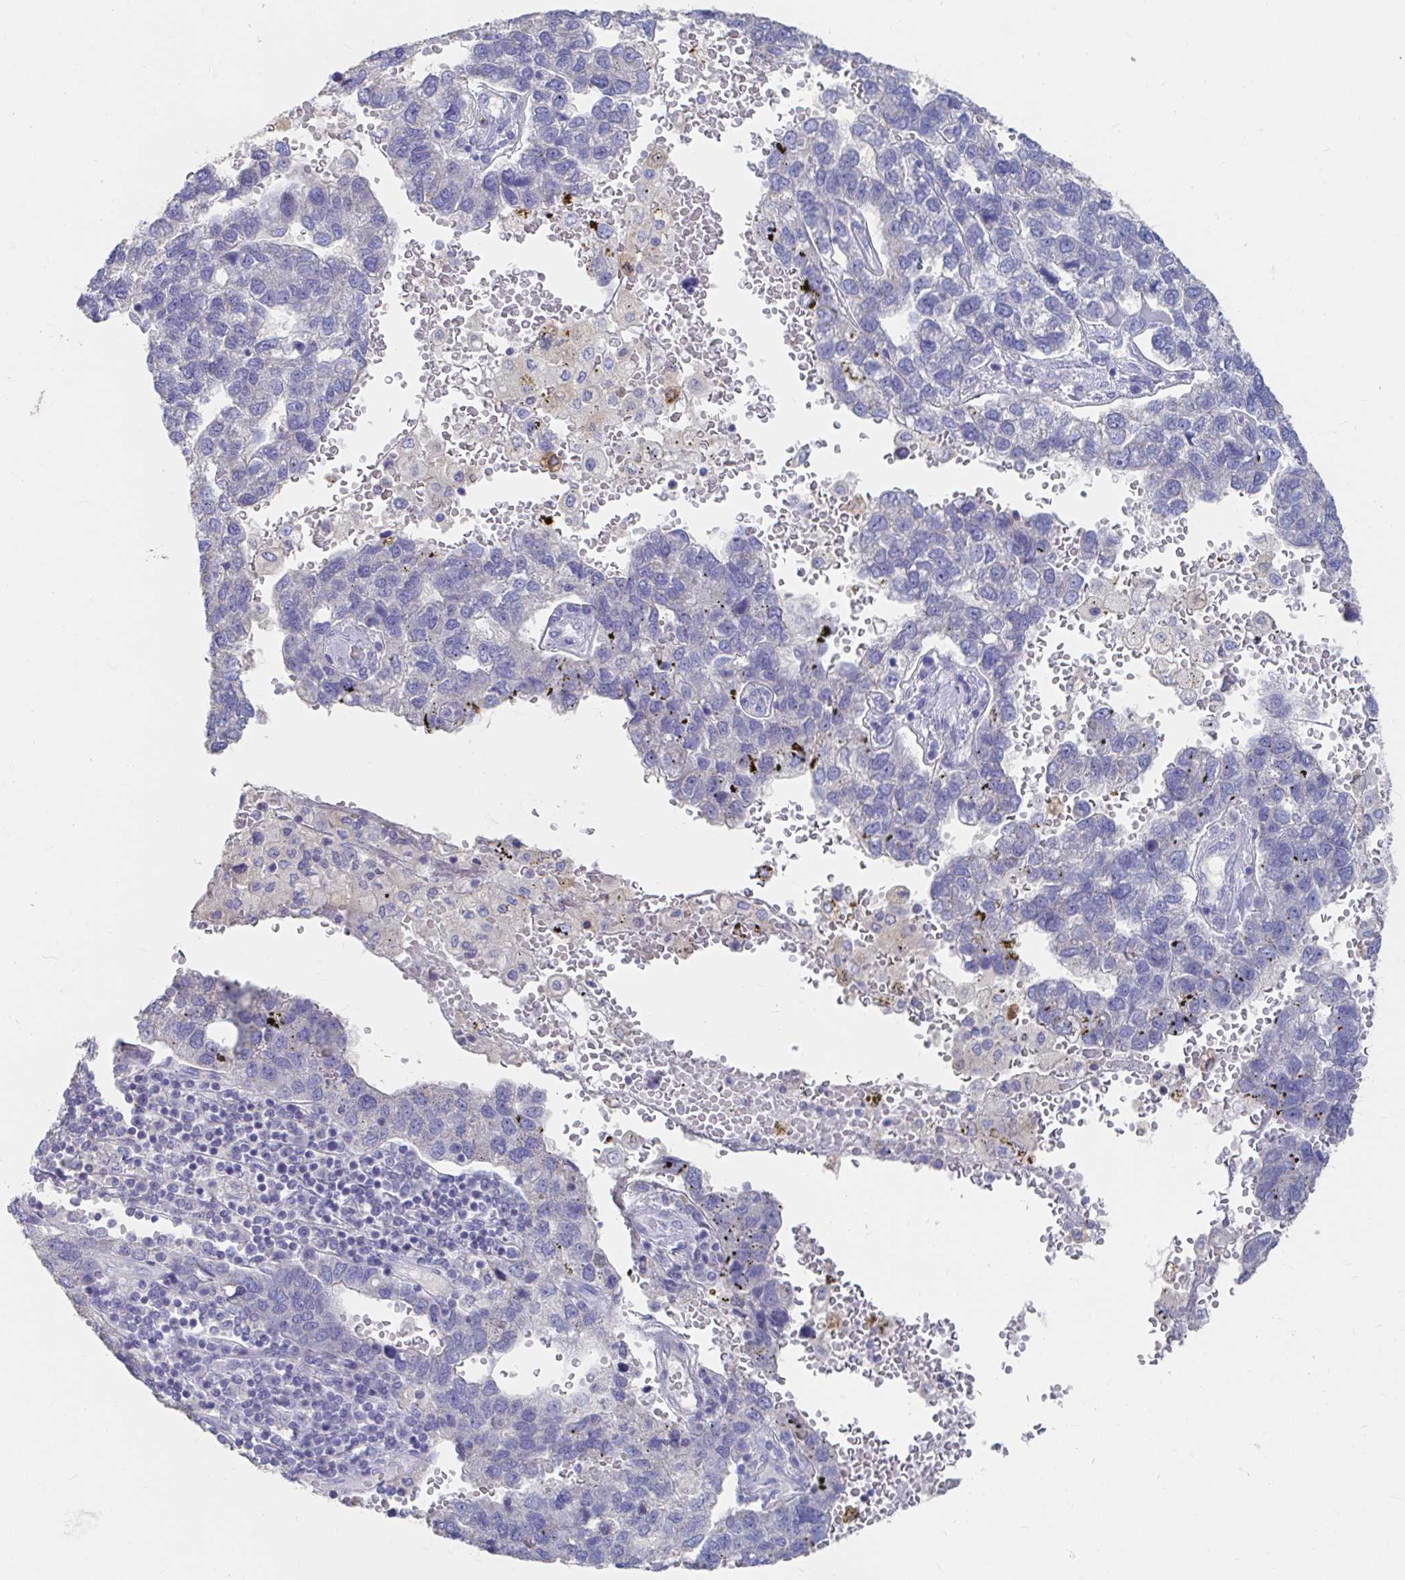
{"staining": {"intensity": "negative", "quantity": "none", "location": "none"}, "tissue": "pancreatic cancer", "cell_type": "Tumor cells", "image_type": "cancer", "snomed": [{"axis": "morphology", "description": "Adenocarcinoma, NOS"}, {"axis": "topography", "description": "Pancreas"}], "caption": "DAB (3,3'-diaminobenzidine) immunohistochemical staining of pancreatic adenocarcinoma reveals no significant expression in tumor cells.", "gene": "LAMC3", "patient": {"sex": "female", "age": 61}}